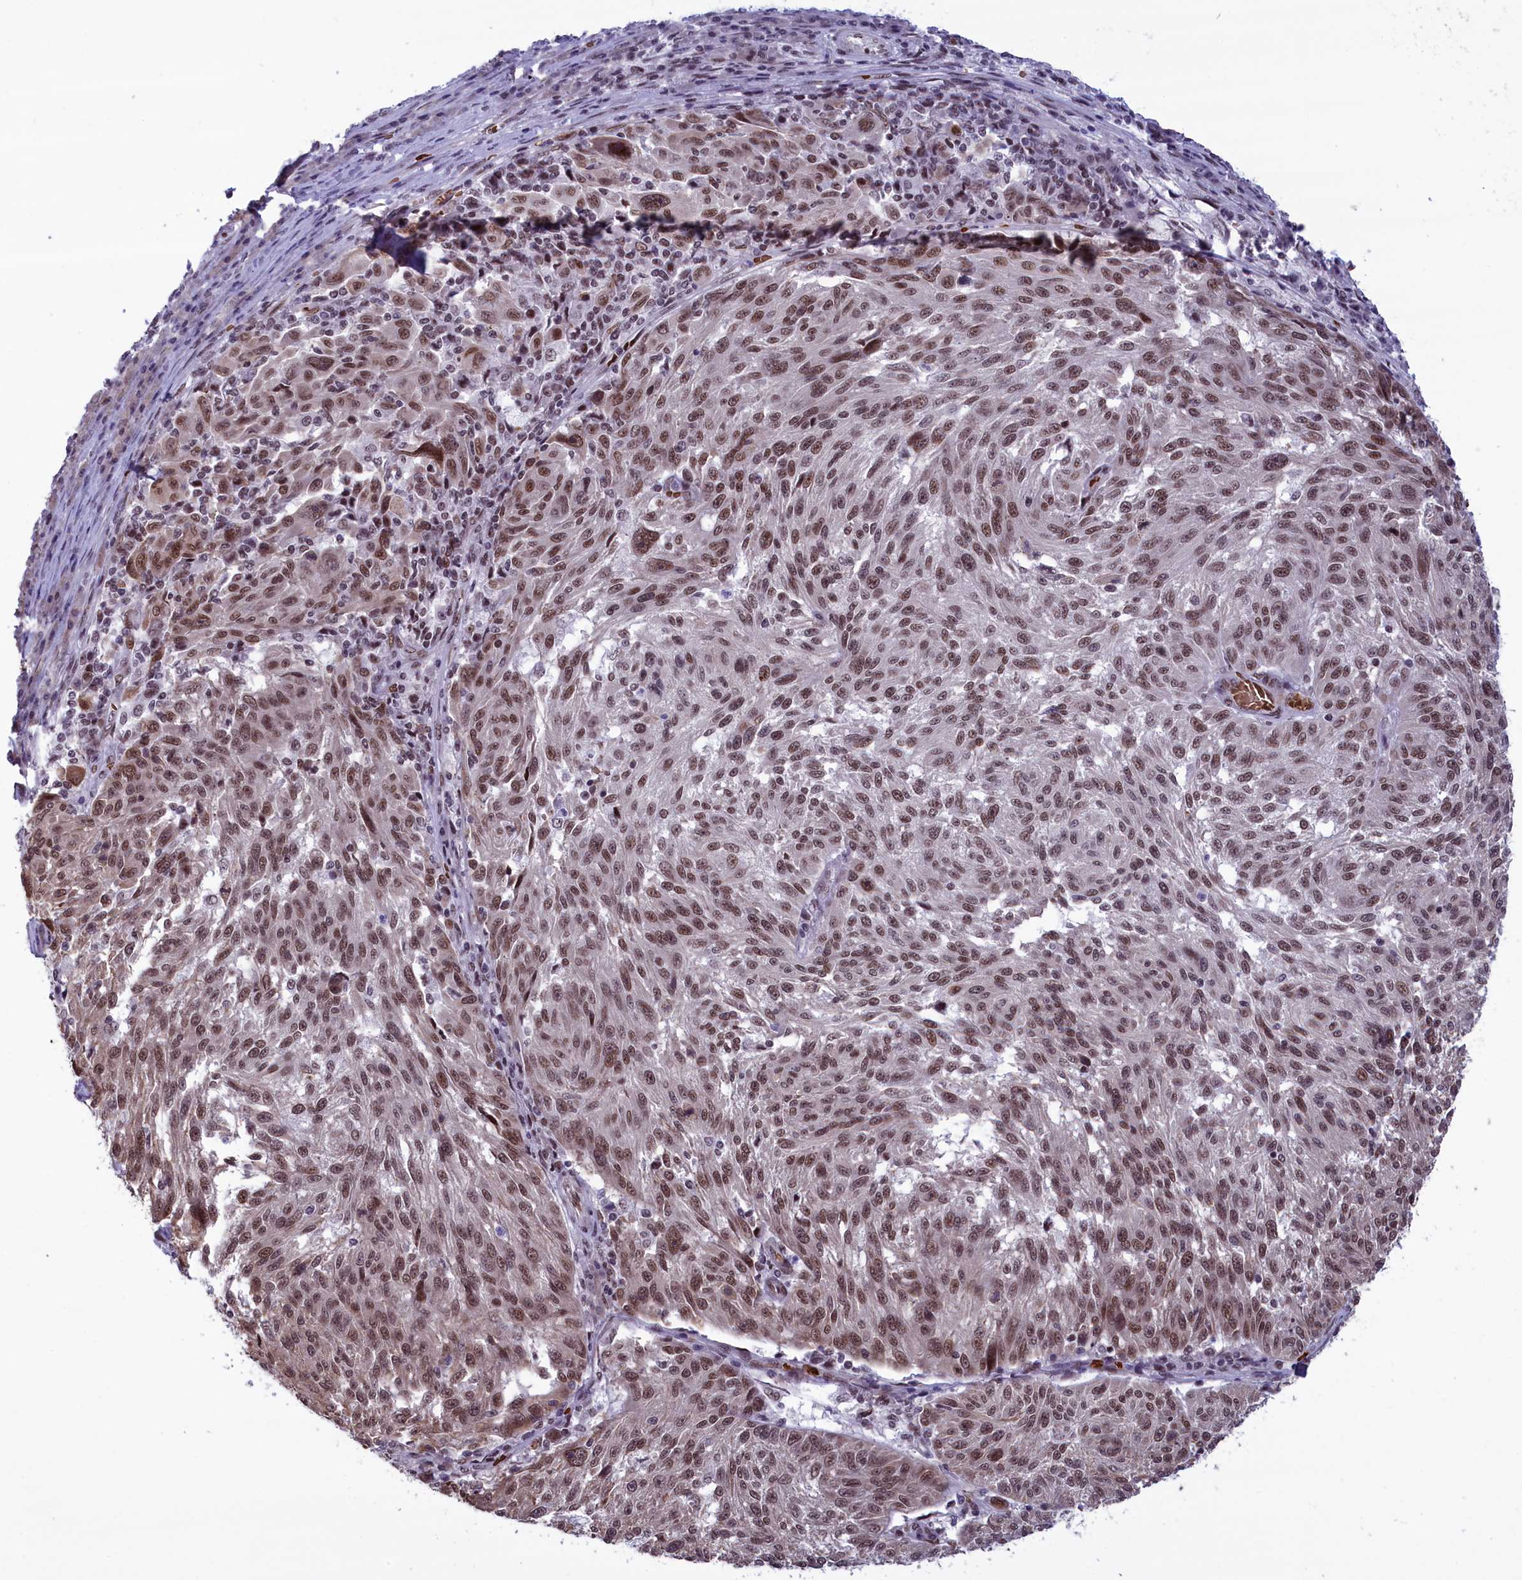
{"staining": {"intensity": "moderate", "quantity": ">75%", "location": "nuclear"}, "tissue": "melanoma", "cell_type": "Tumor cells", "image_type": "cancer", "snomed": [{"axis": "morphology", "description": "Malignant melanoma, NOS"}, {"axis": "topography", "description": "Skin"}], "caption": "High-magnification brightfield microscopy of malignant melanoma stained with DAB (brown) and counterstained with hematoxylin (blue). tumor cells exhibit moderate nuclear positivity is present in approximately>75% of cells. (DAB (3,3'-diaminobenzidine) = brown stain, brightfield microscopy at high magnification).", "gene": "MPHOSPH8", "patient": {"sex": "male", "age": 53}}